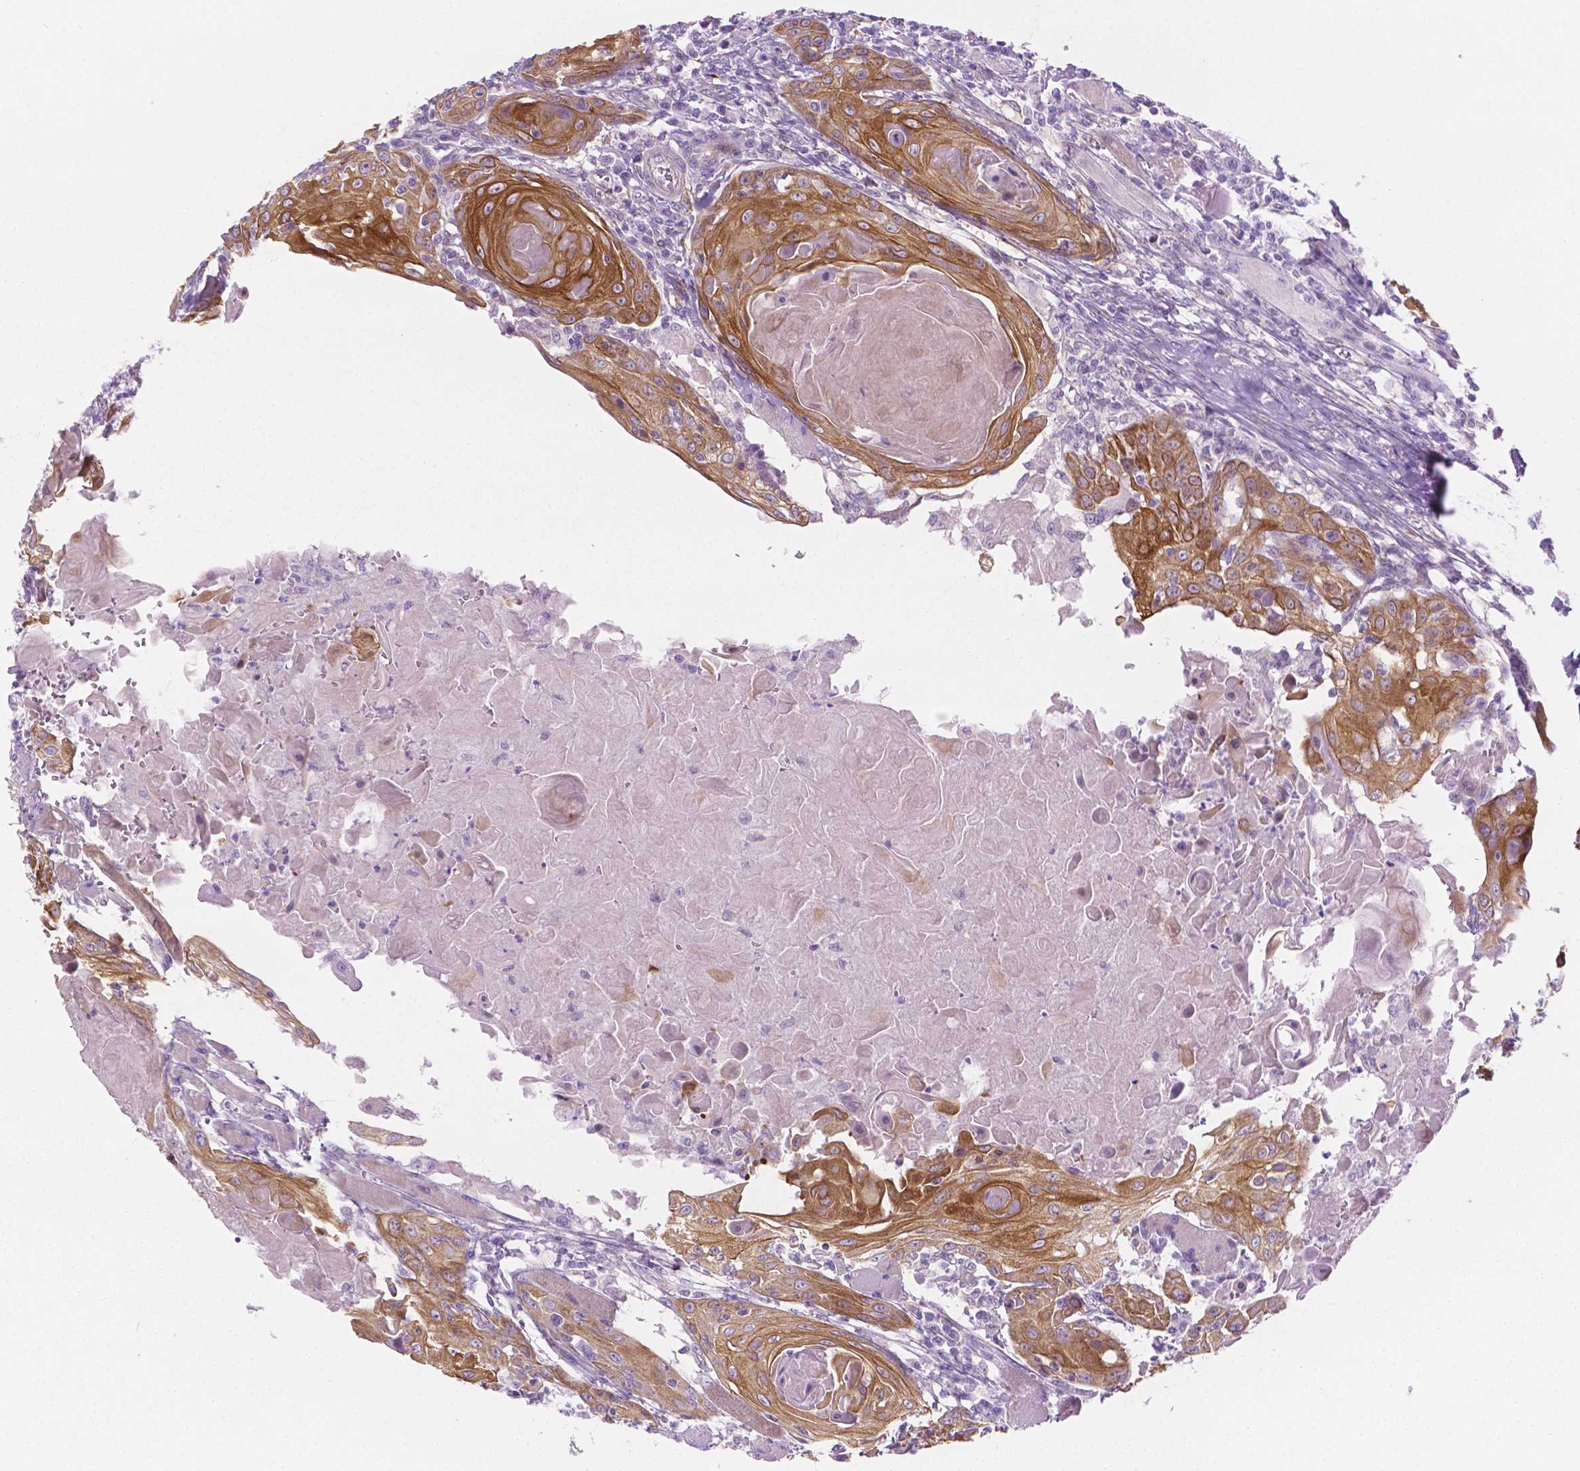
{"staining": {"intensity": "moderate", "quantity": ">75%", "location": "cytoplasmic/membranous"}, "tissue": "head and neck cancer", "cell_type": "Tumor cells", "image_type": "cancer", "snomed": [{"axis": "morphology", "description": "Squamous cell carcinoma, NOS"}, {"axis": "topography", "description": "Head-Neck"}], "caption": "A medium amount of moderate cytoplasmic/membranous positivity is seen in about >75% of tumor cells in head and neck cancer tissue. The protein of interest is shown in brown color, while the nuclei are stained blue.", "gene": "EPPK1", "patient": {"sex": "female", "age": 80}}